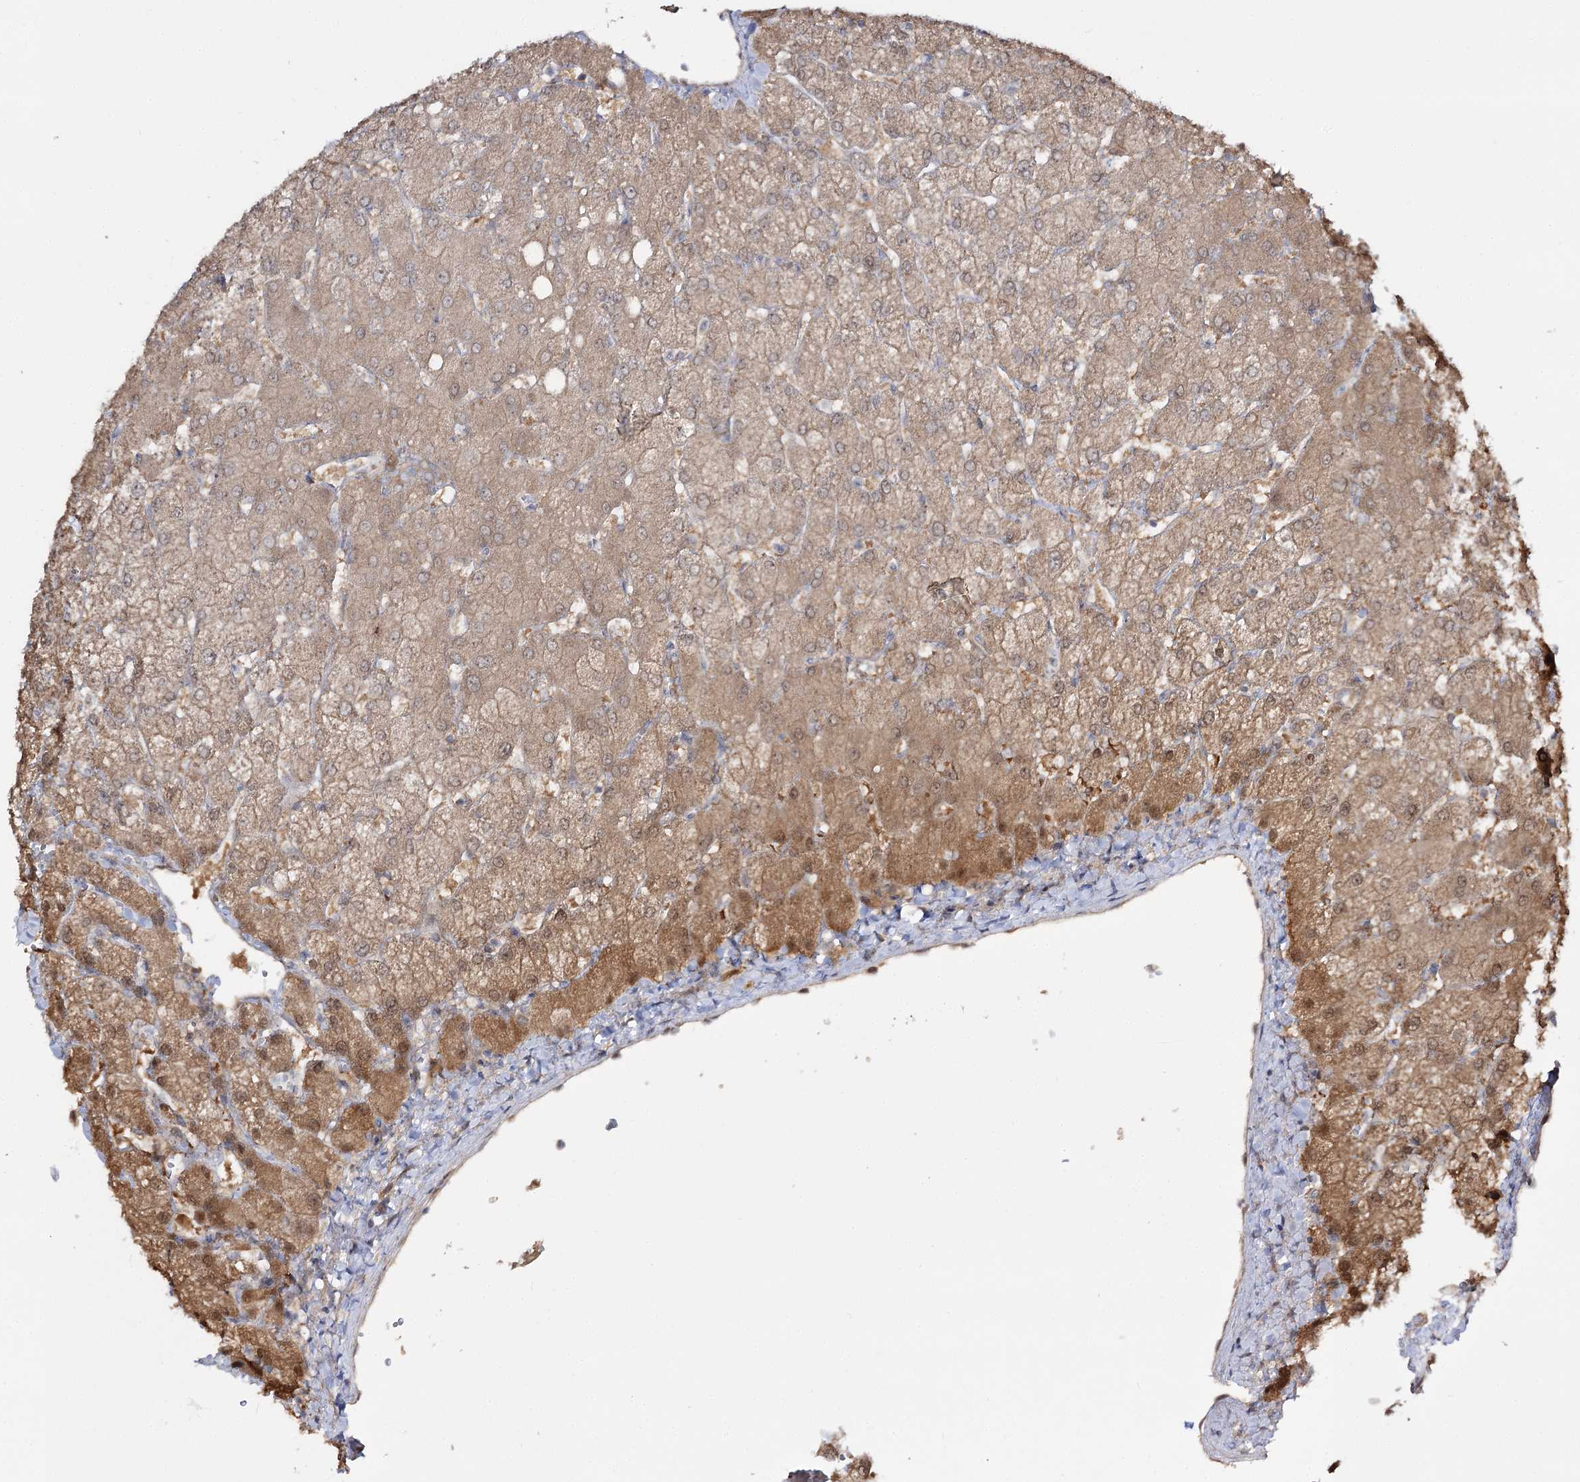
{"staining": {"intensity": "negative", "quantity": "none", "location": "none"}, "tissue": "liver", "cell_type": "Cholangiocytes", "image_type": "normal", "snomed": [{"axis": "morphology", "description": "Normal tissue, NOS"}, {"axis": "topography", "description": "Liver"}], "caption": "This is an IHC micrograph of normal liver. There is no expression in cholangiocytes.", "gene": "C11orf80", "patient": {"sex": "female", "age": 54}}